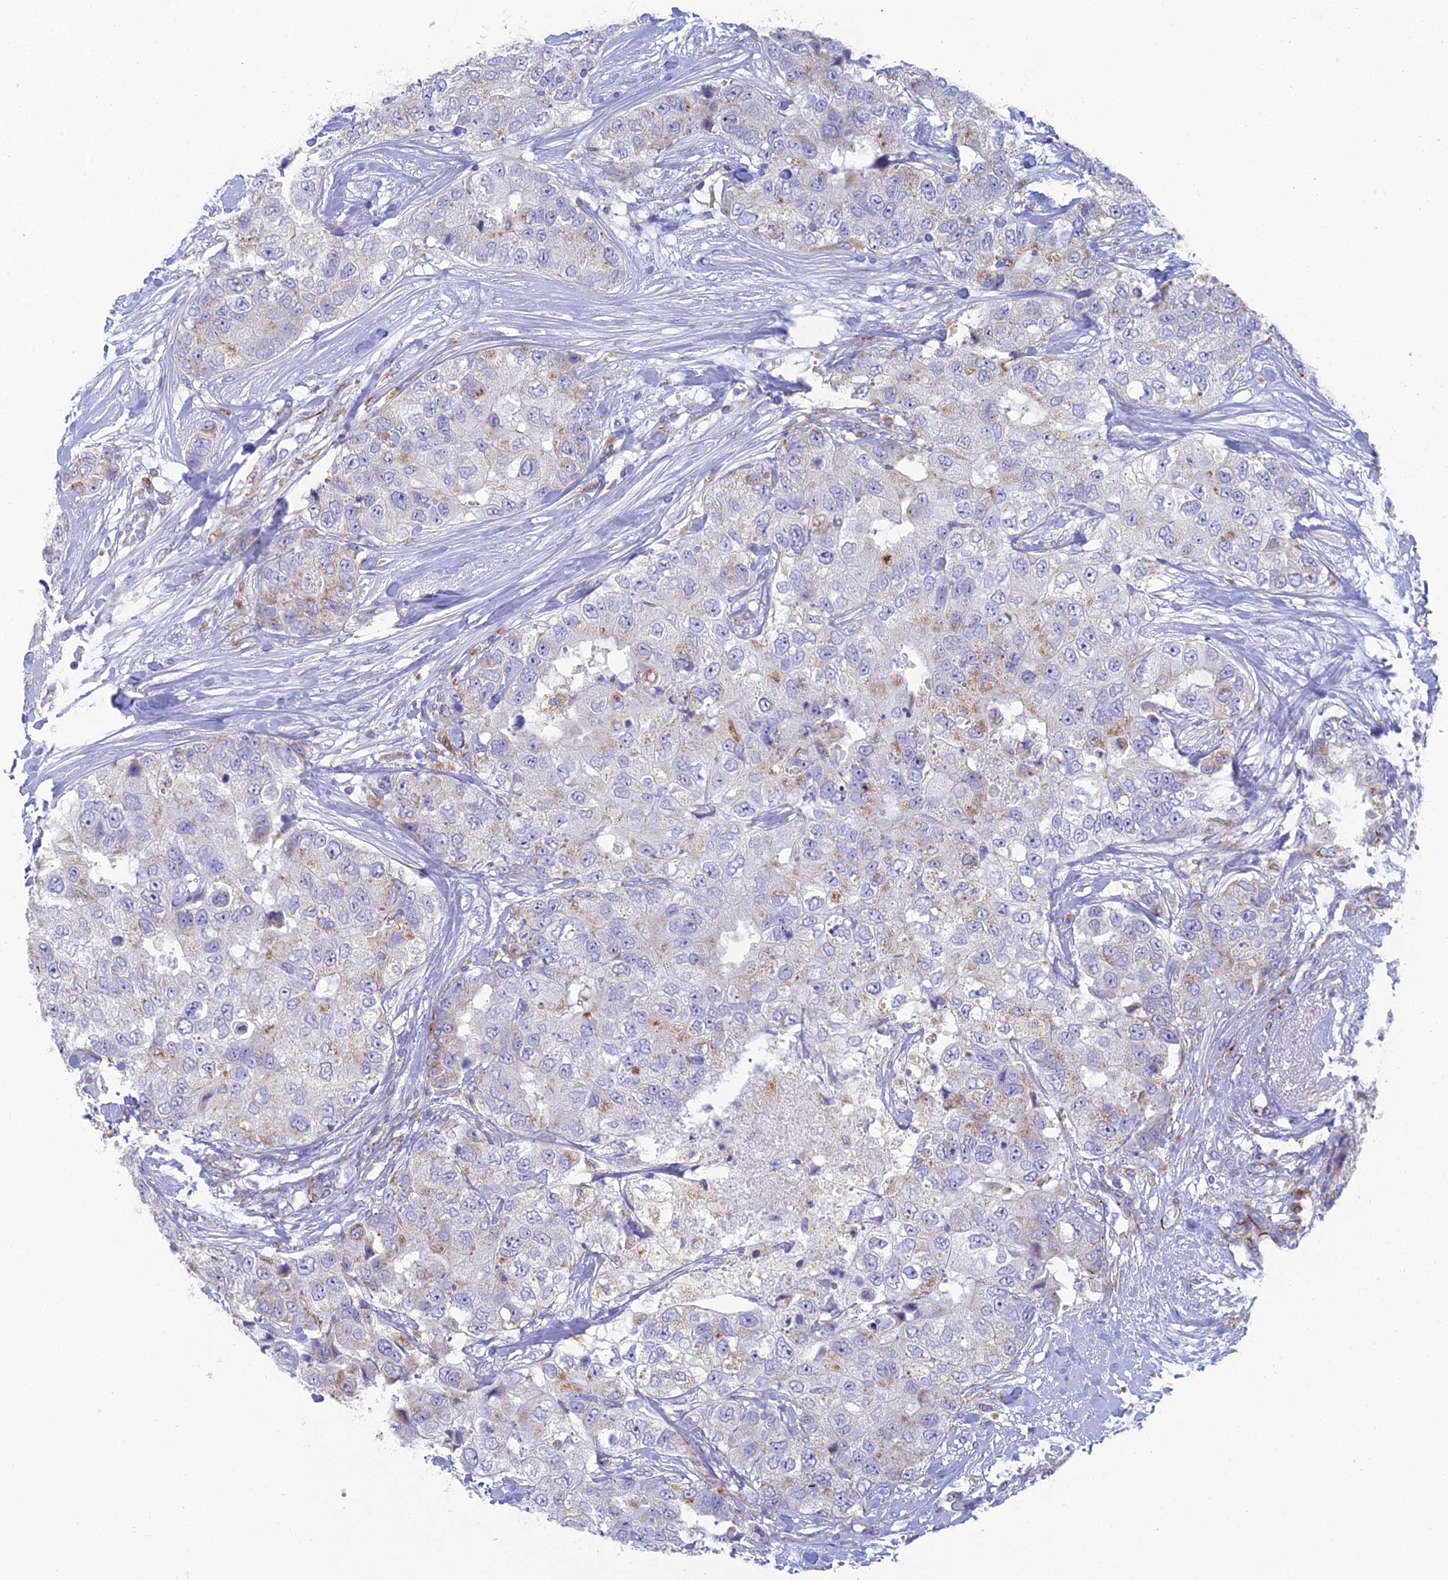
{"staining": {"intensity": "weak", "quantity": "<25%", "location": "cytoplasmic/membranous"}, "tissue": "breast cancer", "cell_type": "Tumor cells", "image_type": "cancer", "snomed": [{"axis": "morphology", "description": "Duct carcinoma"}, {"axis": "topography", "description": "Breast"}], "caption": "A high-resolution image shows immunohistochemistry staining of breast cancer (infiltrating ductal carcinoma), which demonstrates no significant positivity in tumor cells.", "gene": "FERD3L", "patient": {"sex": "female", "age": 62}}